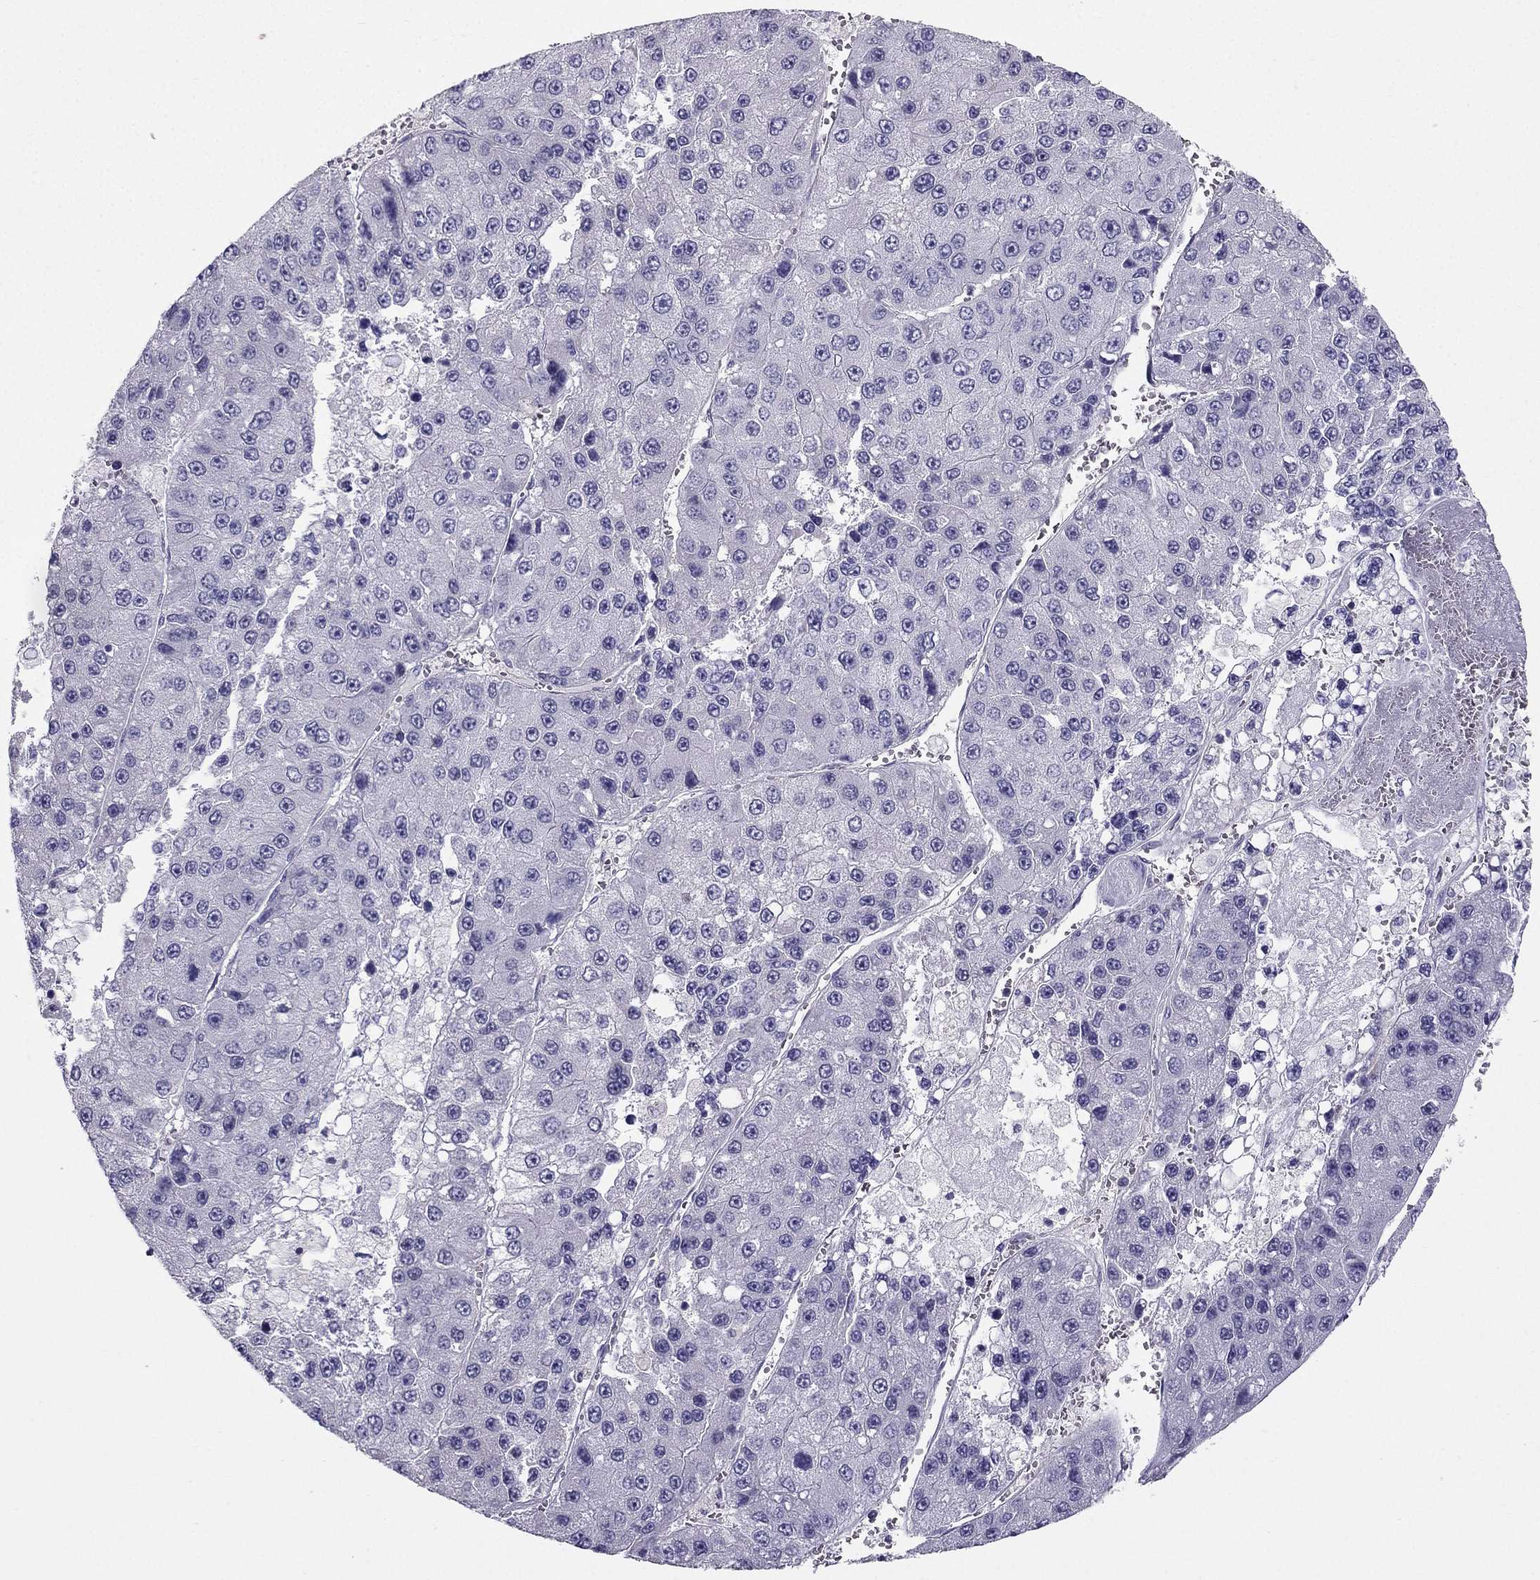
{"staining": {"intensity": "negative", "quantity": "none", "location": "none"}, "tissue": "liver cancer", "cell_type": "Tumor cells", "image_type": "cancer", "snomed": [{"axis": "morphology", "description": "Carcinoma, Hepatocellular, NOS"}, {"axis": "topography", "description": "Liver"}], "caption": "IHC of human hepatocellular carcinoma (liver) shows no staining in tumor cells.", "gene": "SYT5", "patient": {"sex": "female", "age": 73}}